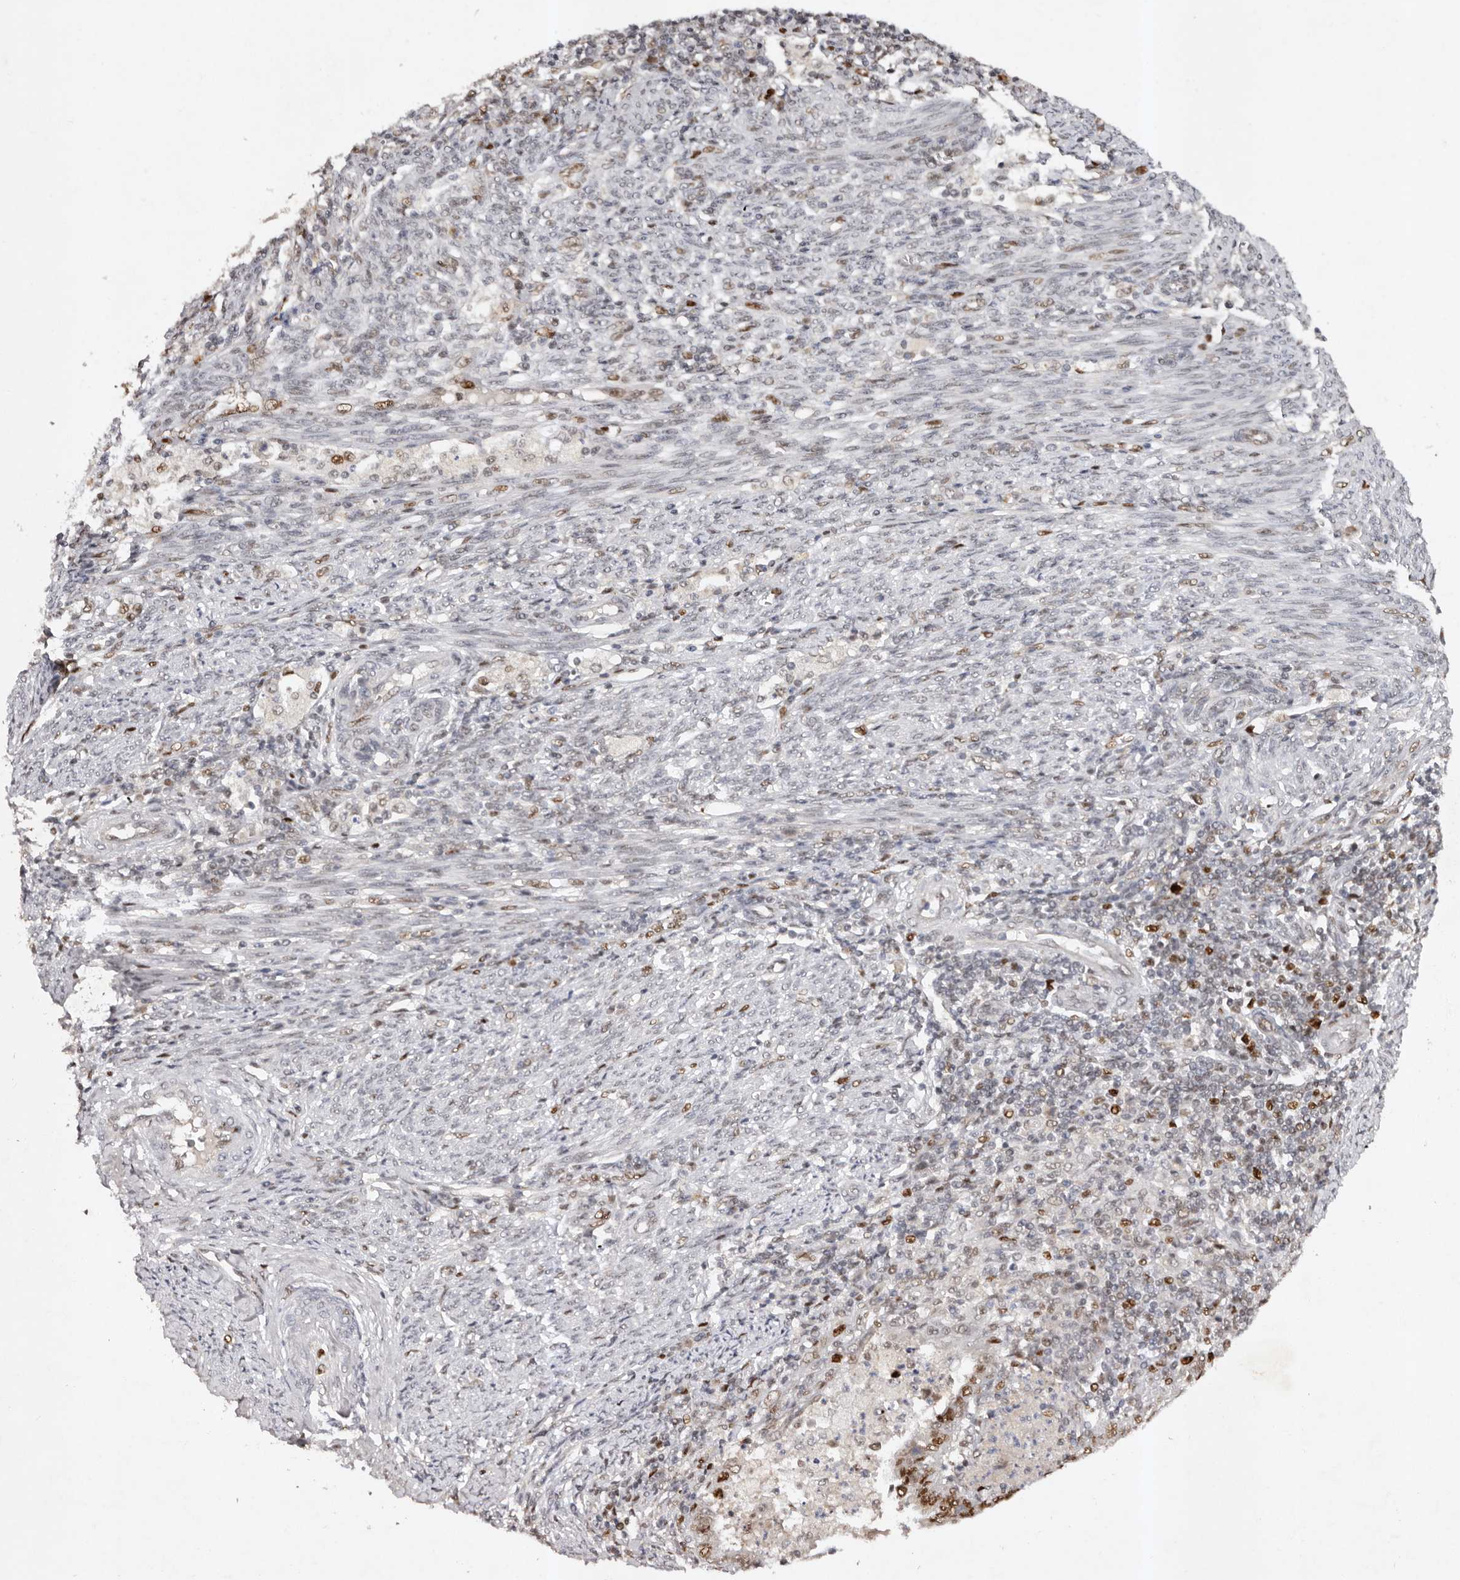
{"staining": {"intensity": "moderate", "quantity": "25%-75%", "location": "nuclear"}, "tissue": "endometrial cancer", "cell_type": "Tumor cells", "image_type": "cancer", "snomed": [{"axis": "morphology", "description": "Polyp, NOS"}, {"axis": "morphology", "description": "Adenocarcinoma, NOS"}, {"axis": "morphology", "description": "Adenoma, NOS"}, {"axis": "topography", "description": "Endometrium"}], "caption": "Endometrial adenocarcinoma tissue reveals moderate nuclear positivity in about 25%-75% of tumor cells, visualized by immunohistochemistry. The staining was performed using DAB (3,3'-diaminobenzidine) to visualize the protein expression in brown, while the nuclei were stained in blue with hematoxylin (Magnification: 20x).", "gene": "KLF7", "patient": {"sex": "female", "age": 79}}